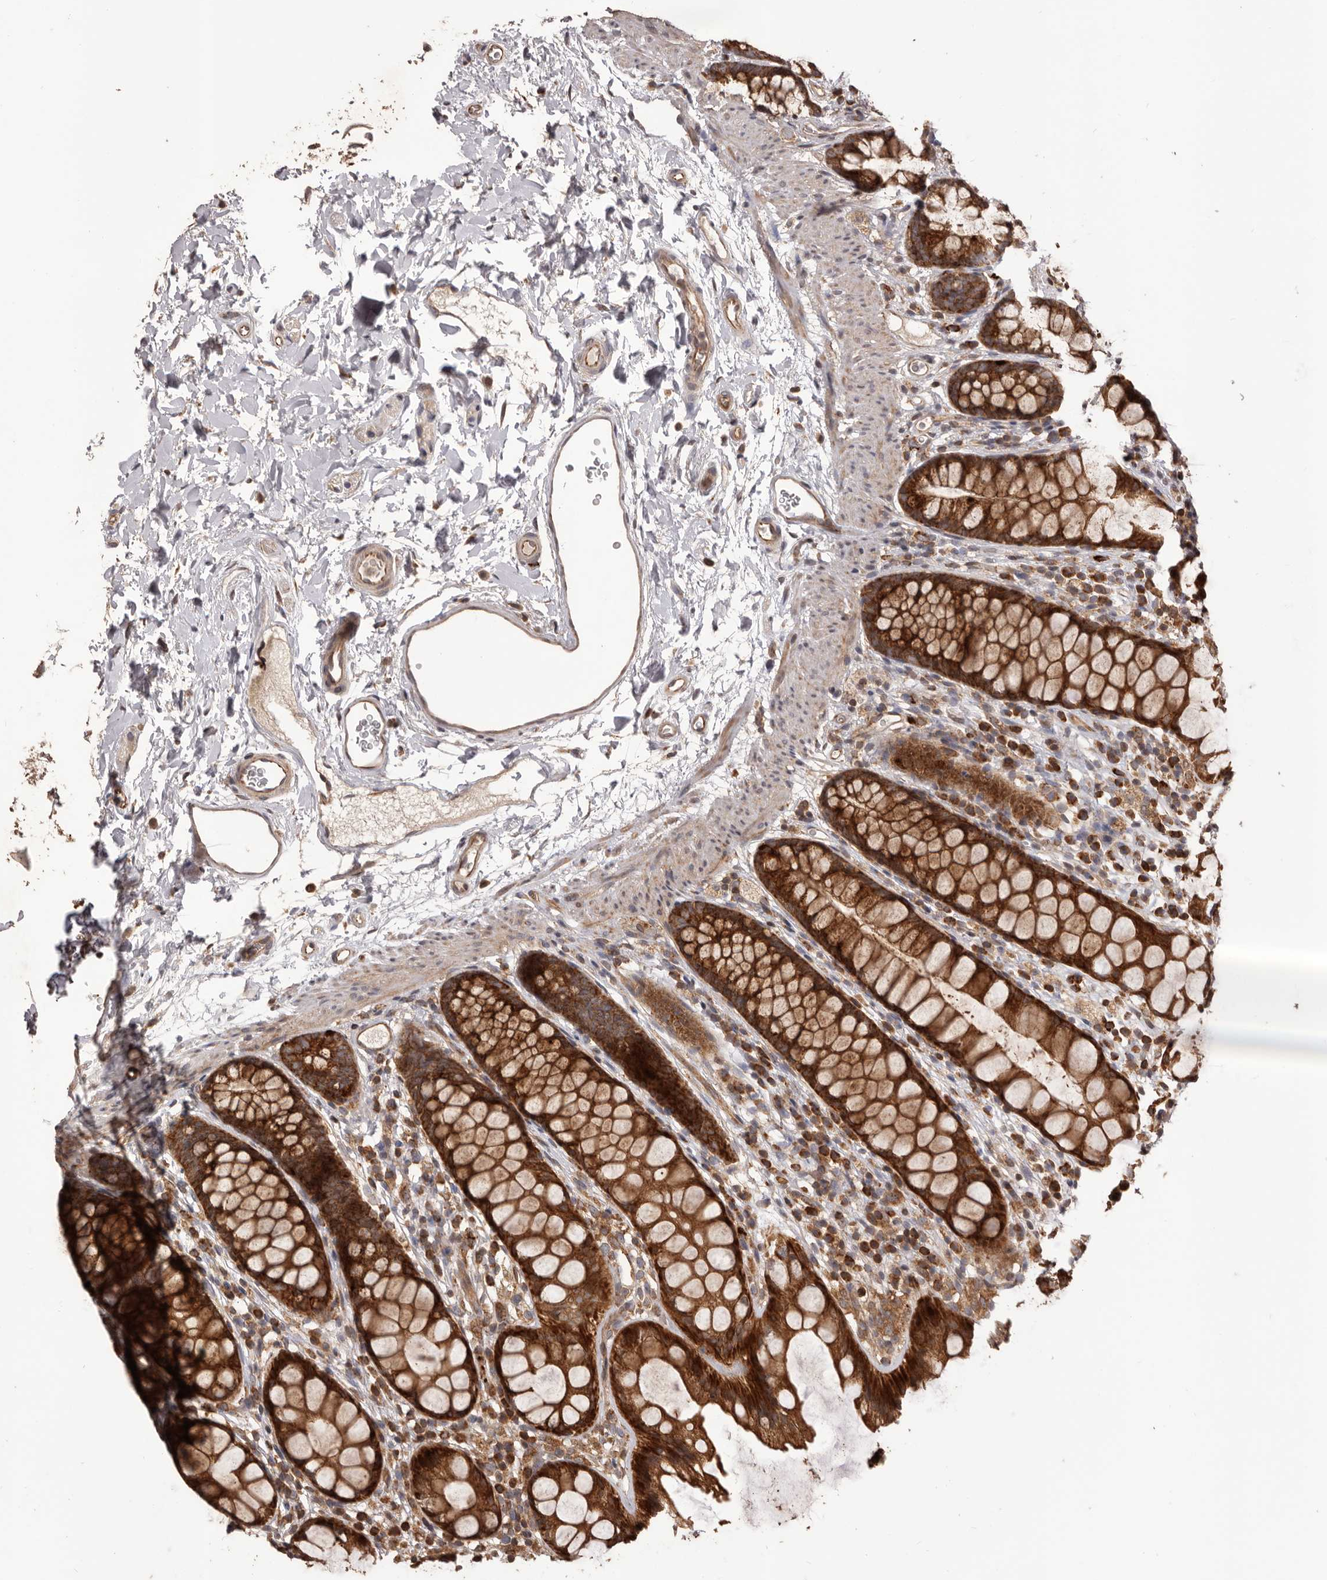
{"staining": {"intensity": "strong", "quantity": ">75%", "location": "cytoplasmic/membranous"}, "tissue": "rectum", "cell_type": "Glandular cells", "image_type": "normal", "snomed": [{"axis": "morphology", "description": "Normal tissue, NOS"}, {"axis": "topography", "description": "Rectum"}], "caption": "Immunohistochemistry (DAB (3,3'-diaminobenzidine)) staining of normal rectum shows strong cytoplasmic/membranous protein staining in approximately >75% of glandular cells. The protein is stained brown, and the nuclei are stained in blue (DAB (3,3'-diaminobenzidine) IHC with brightfield microscopy, high magnification).", "gene": "QRSL1", "patient": {"sex": "female", "age": 65}}